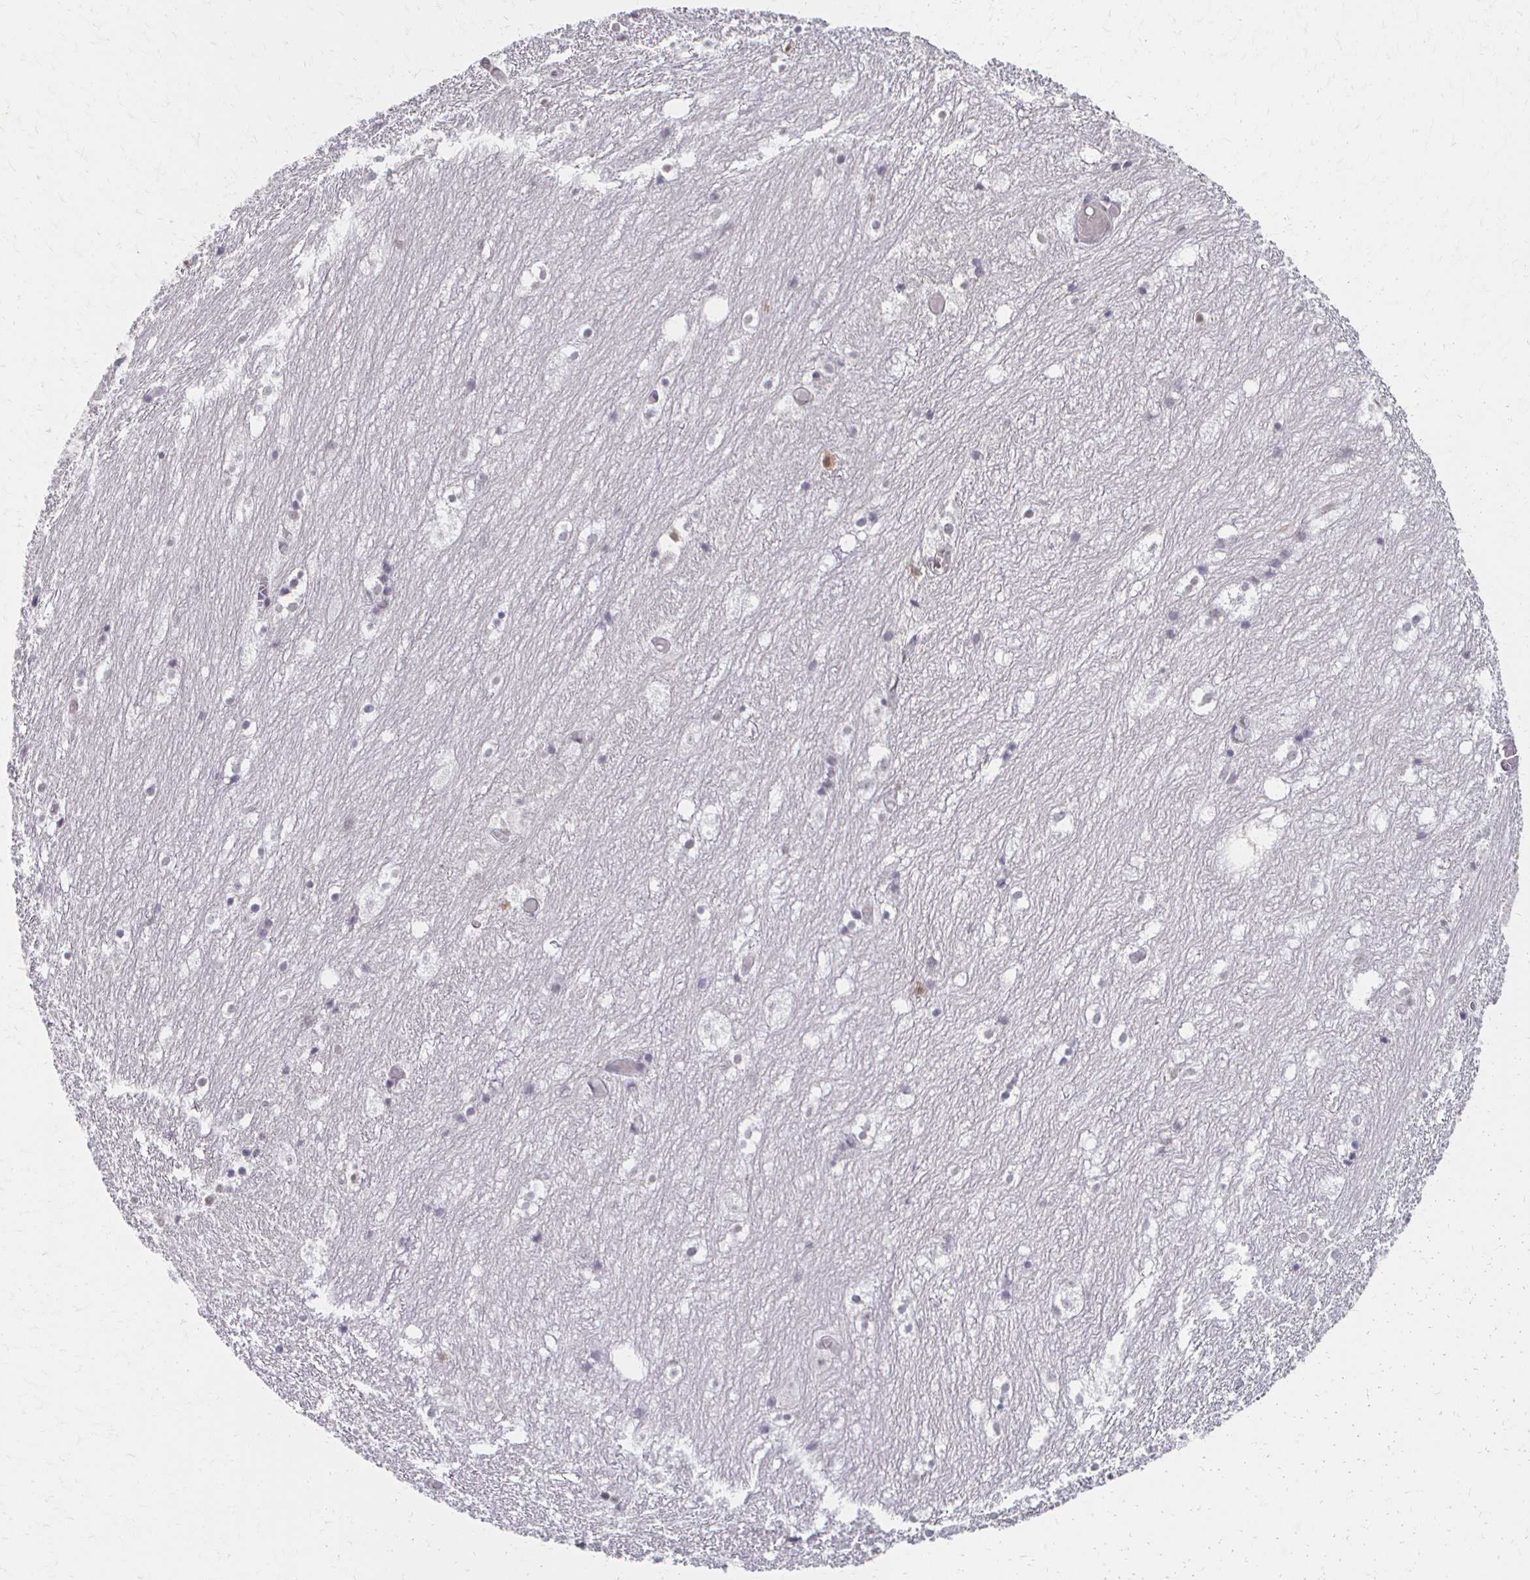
{"staining": {"intensity": "negative", "quantity": "none", "location": "none"}, "tissue": "hippocampus", "cell_type": "Glial cells", "image_type": "normal", "snomed": [{"axis": "morphology", "description": "Normal tissue, NOS"}, {"axis": "topography", "description": "Hippocampus"}], "caption": "IHC of unremarkable human hippocampus shows no positivity in glial cells. (DAB immunohistochemistry visualized using brightfield microscopy, high magnification).", "gene": "DAB1", "patient": {"sex": "female", "age": 52}}